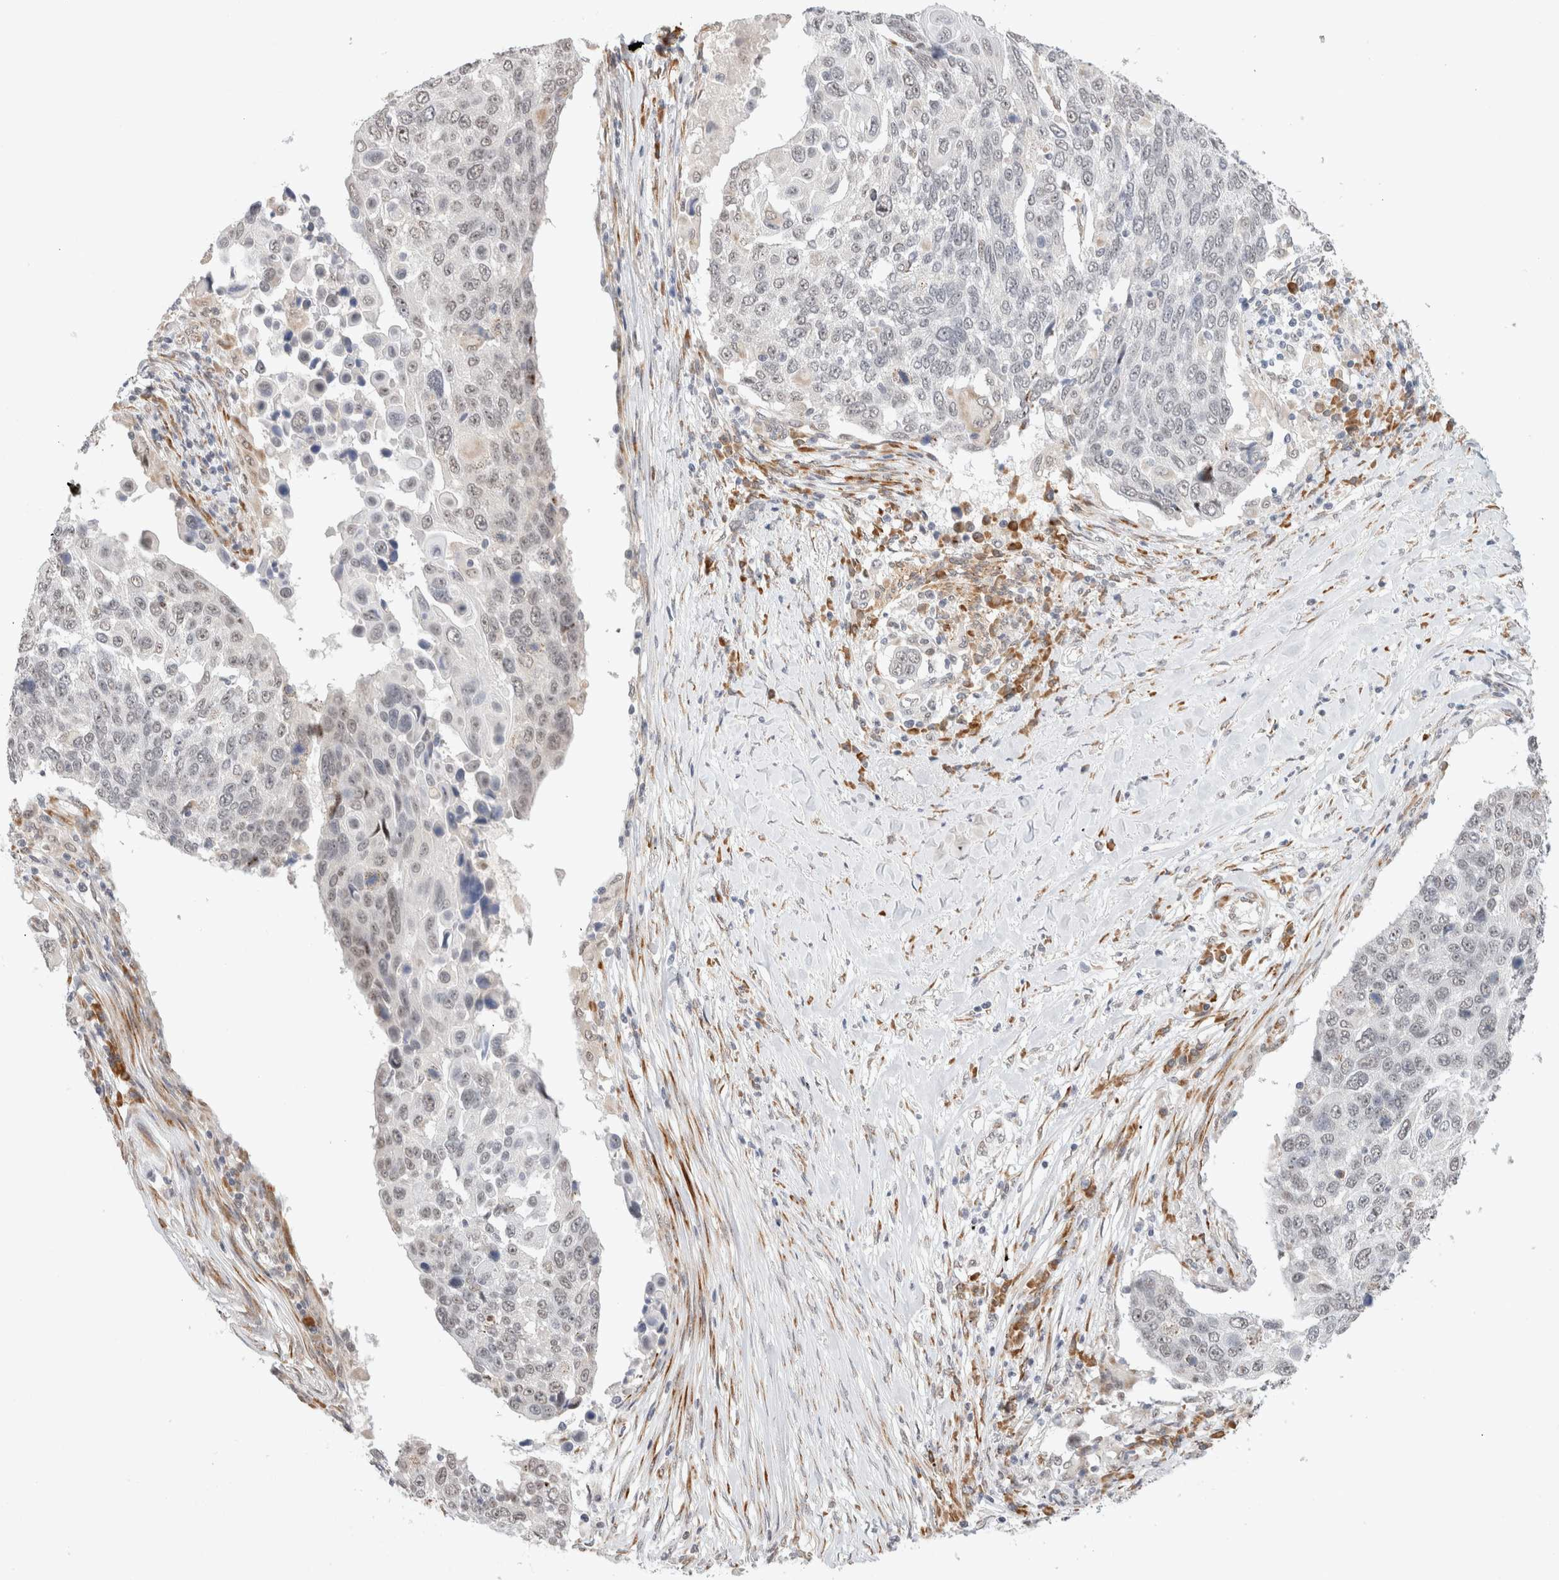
{"staining": {"intensity": "weak", "quantity": "<25%", "location": "nuclear"}, "tissue": "lung cancer", "cell_type": "Tumor cells", "image_type": "cancer", "snomed": [{"axis": "morphology", "description": "Squamous cell carcinoma, NOS"}, {"axis": "topography", "description": "Lung"}], "caption": "This is an immunohistochemistry micrograph of lung cancer. There is no staining in tumor cells.", "gene": "HDLBP", "patient": {"sex": "male", "age": 66}}